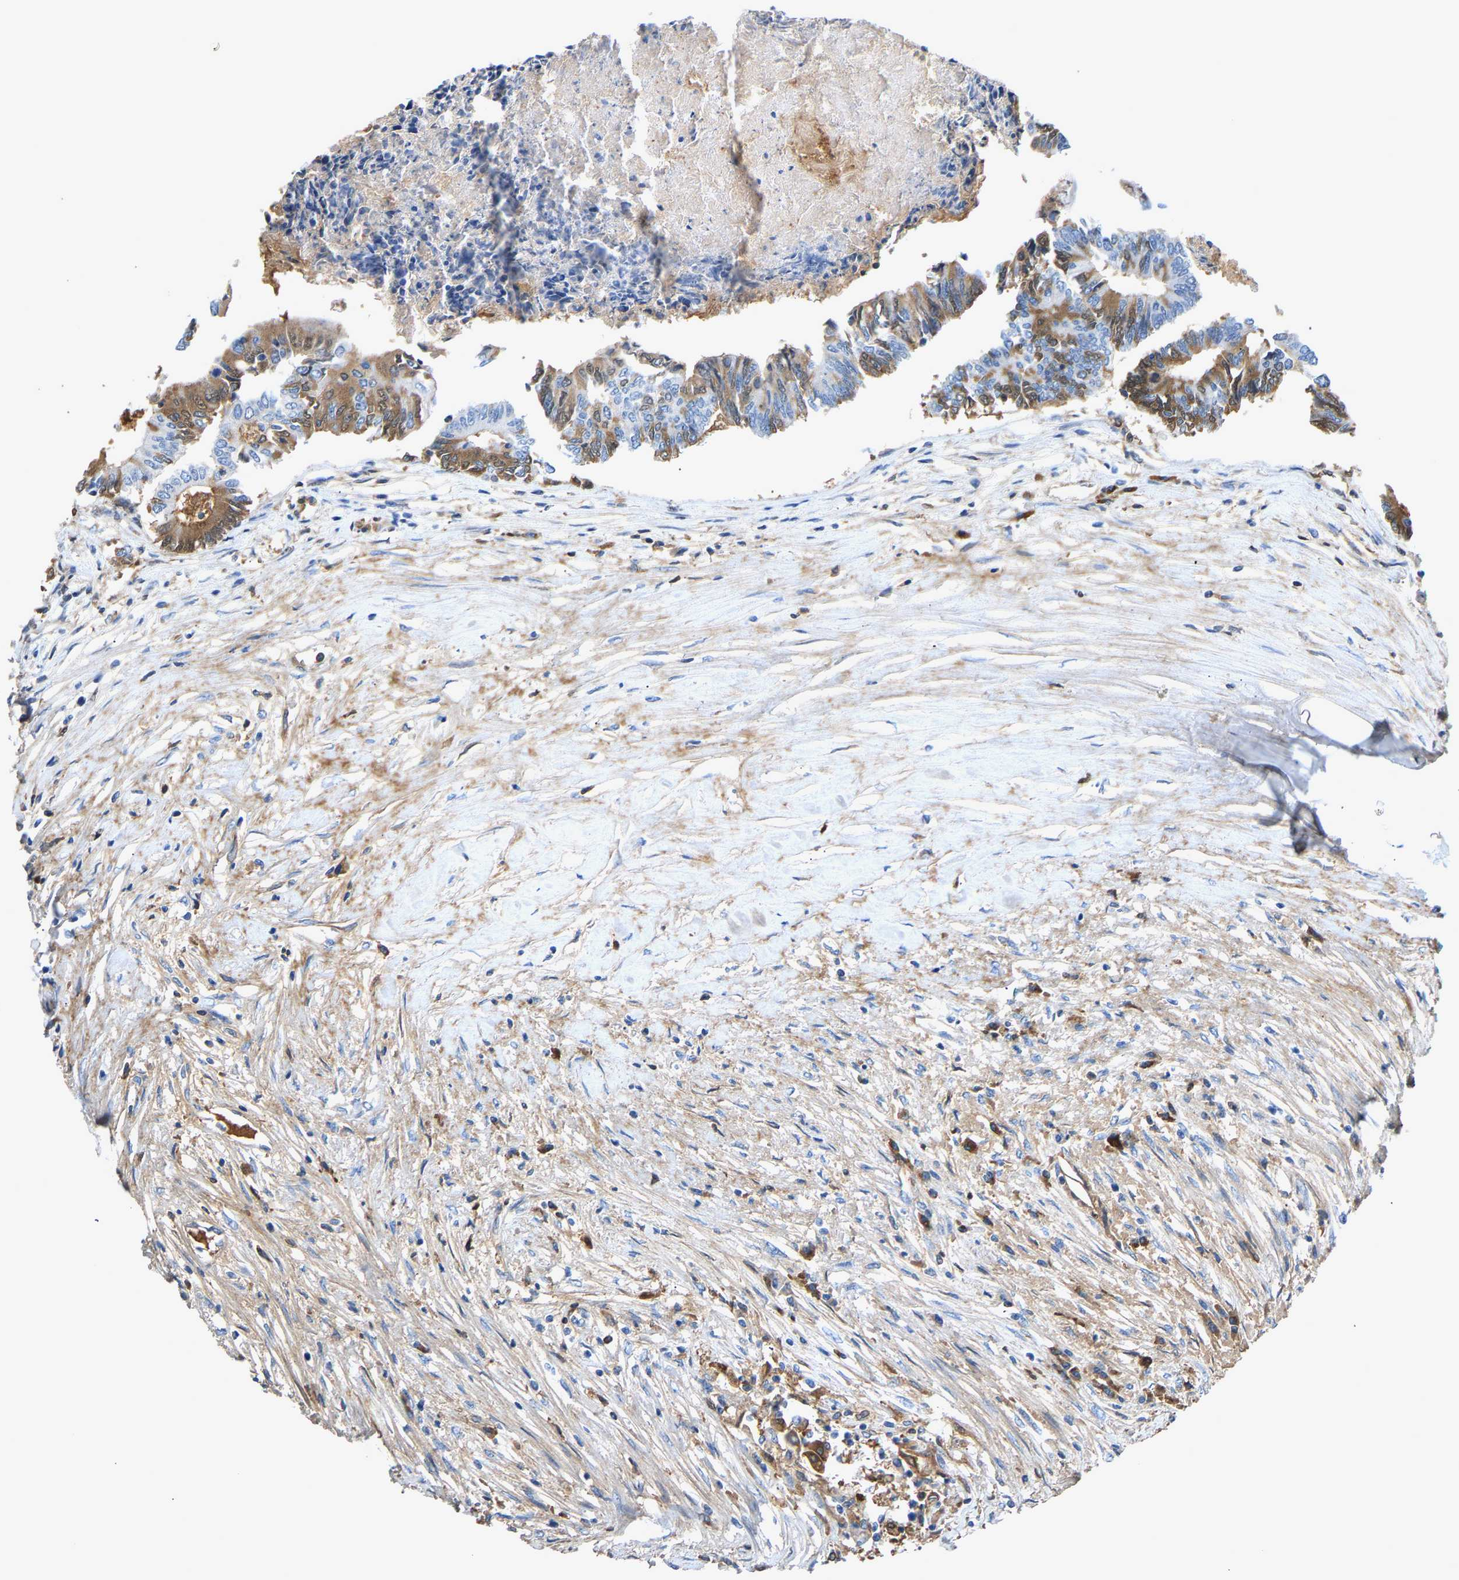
{"staining": {"intensity": "moderate", "quantity": "25%-75%", "location": "cytoplasmic/membranous"}, "tissue": "colorectal cancer", "cell_type": "Tumor cells", "image_type": "cancer", "snomed": [{"axis": "morphology", "description": "Adenocarcinoma, NOS"}, {"axis": "topography", "description": "Rectum"}], "caption": "Immunohistochemistry (IHC) of human colorectal cancer (adenocarcinoma) exhibits medium levels of moderate cytoplasmic/membranous positivity in about 25%-75% of tumor cells. Using DAB (brown) and hematoxylin (blue) stains, captured at high magnification using brightfield microscopy.", "gene": "STC1", "patient": {"sex": "male", "age": 63}}